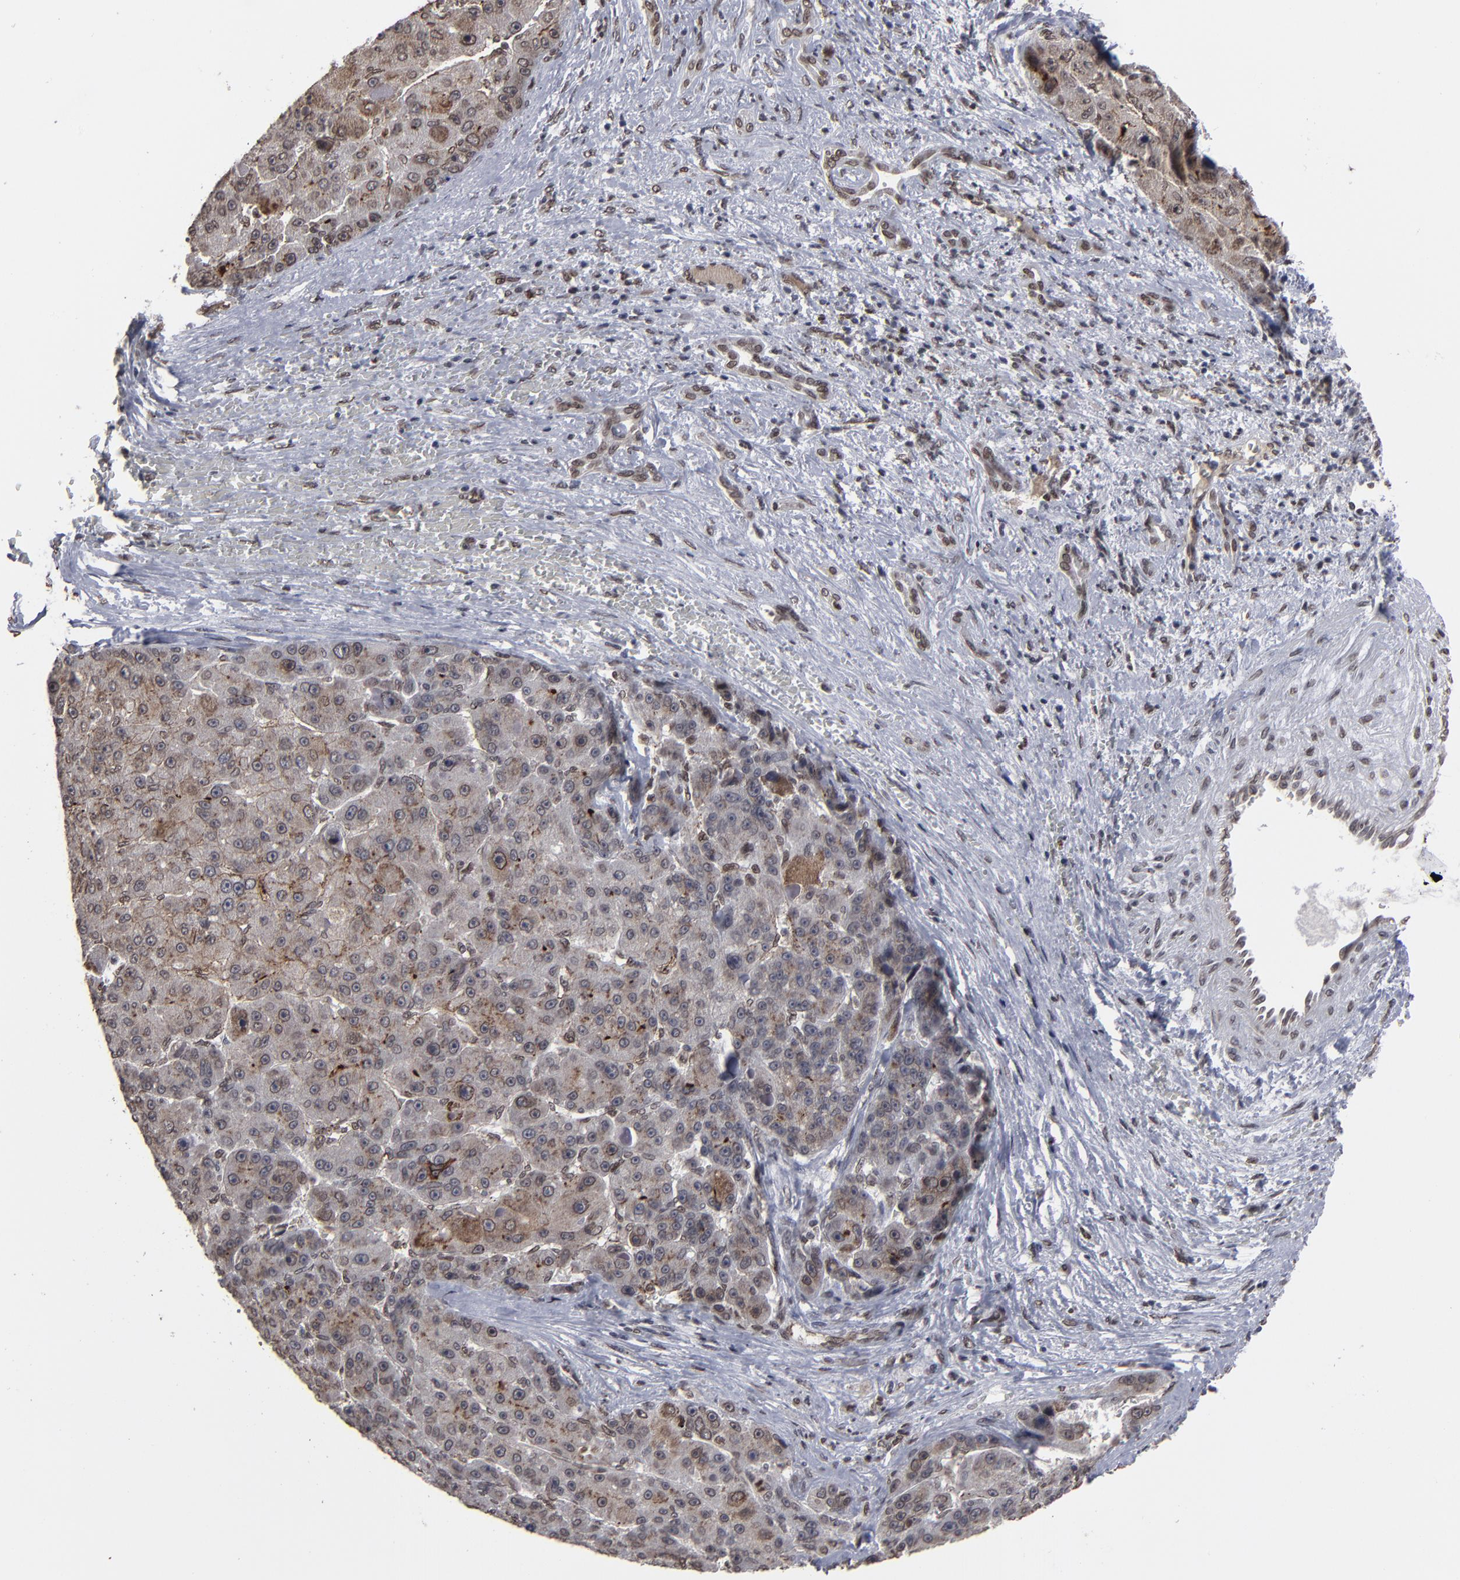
{"staining": {"intensity": "moderate", "quantity": "25%-75%", "location": "cytoplasmic/membranous,nuclear"}, "tissue": "liver cancer", "cell_type": "Tumor cells", "image_type": "cancer", "snomed": [{"axis": "morphology", "description": "Carcinoma, Hepatocellular, NOS"}, {"axis": "topography", "description": "Liver"}], "caption": "Liver hepatocellular carcinoma was stained to show a protein in brown. There is medium levels of moderate cytoplasmic/membranous and nuclear staining in approximately 25%-75% of tumor cells. (DAB IHC, brown staining for protein, blue staining for nuclei).", "gene": "BAZ1A", "patient": {"sex": "male", "age": 76}}